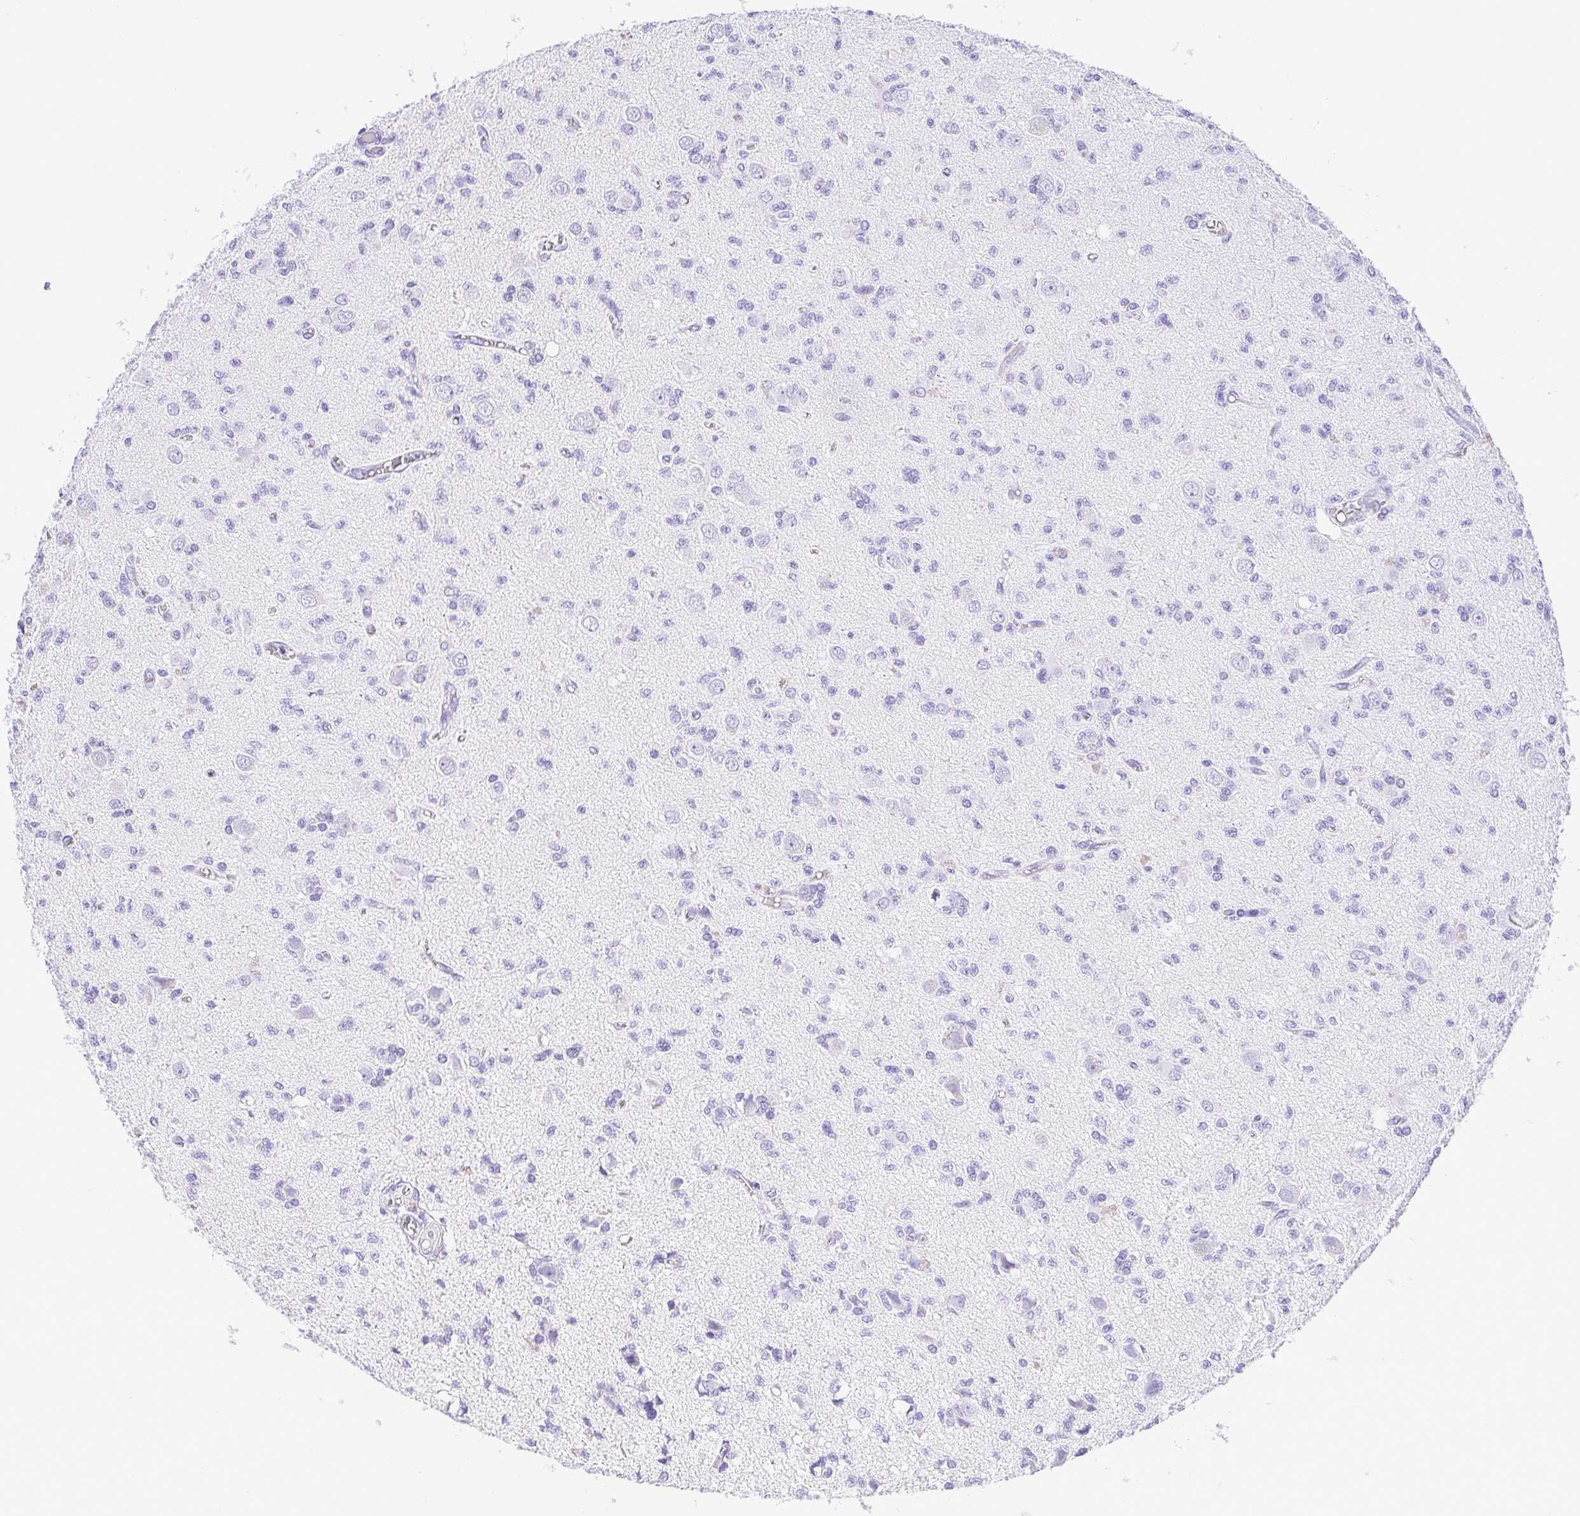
{"staining": {"intensity": "negative", "quantity": "none", "location": "none"}, "tissue": "glioma", "cell_type": "Tumor cells", "image_type": "cancer", "snomed": [{"axis": "morphology", "description": "Glioma, malignant, Low grade"}, {"axis": "topography", "description": "Brain"}], "caption": "High power microscopy micrograph of an IHC histopathology image of glioma, revealing no significant staining in tumor cells.", "gene": "CDSN", "patient": {"sex": "male", "age": 64}}